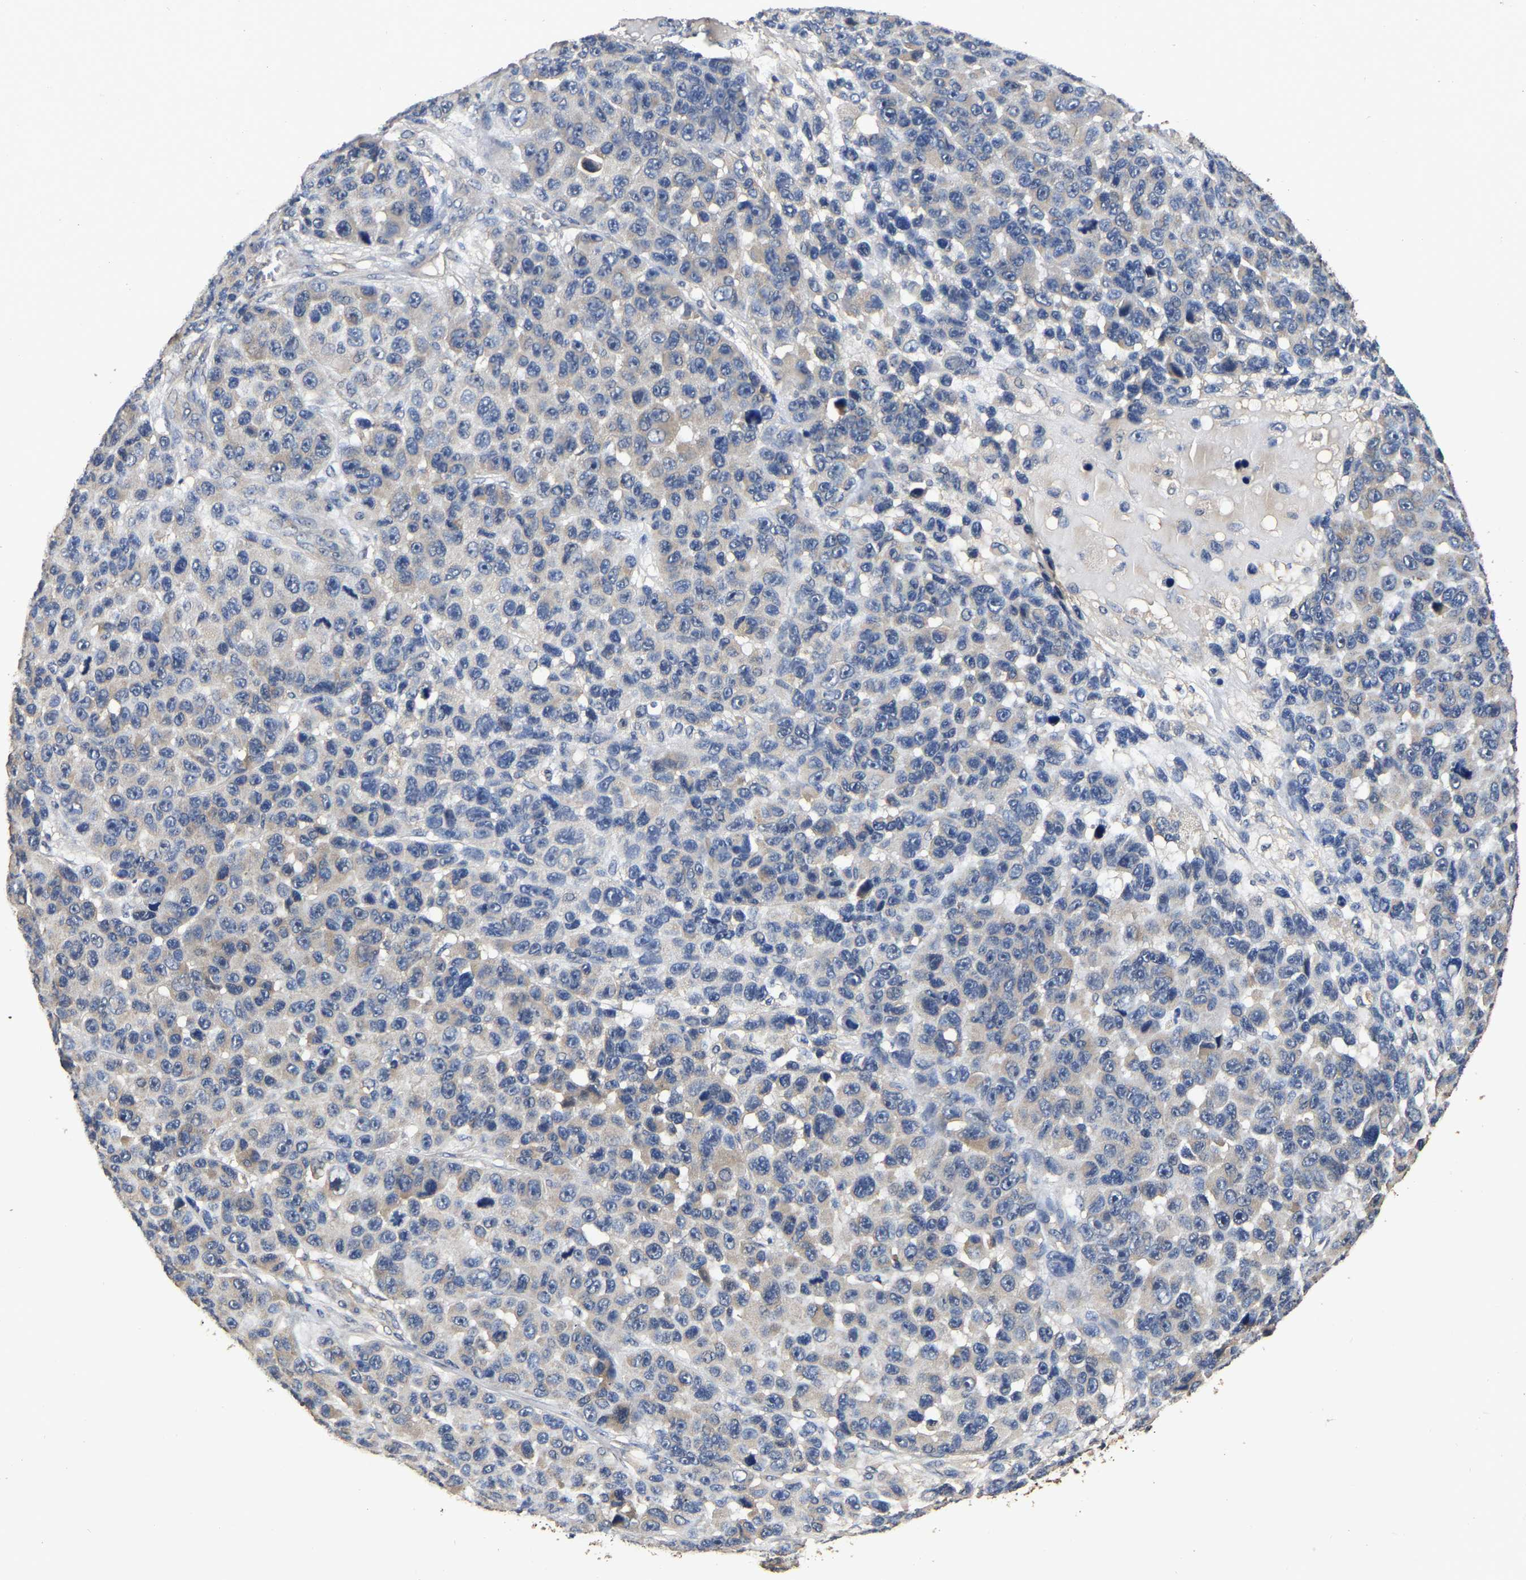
{"staining": {"intensity": "negative", "quantity": "none", "location": "none"}, "tissue": "melanoma", "cell_type": "Tumor cells", "image_type": "cancer", "snomed": [{"axis": "morphology", "description": "Malignant melanoma, NOS"}, {"axis": "topography", "description": "Skin"}], "caption": "Immunohistochemistry (IHC) image of neoplastic tissue: melanoma stained with DAB demonstrates no significant protein staining in tumor cells.", "gene": "STK32C", "patient": {"sex": "male", "age": 53}}